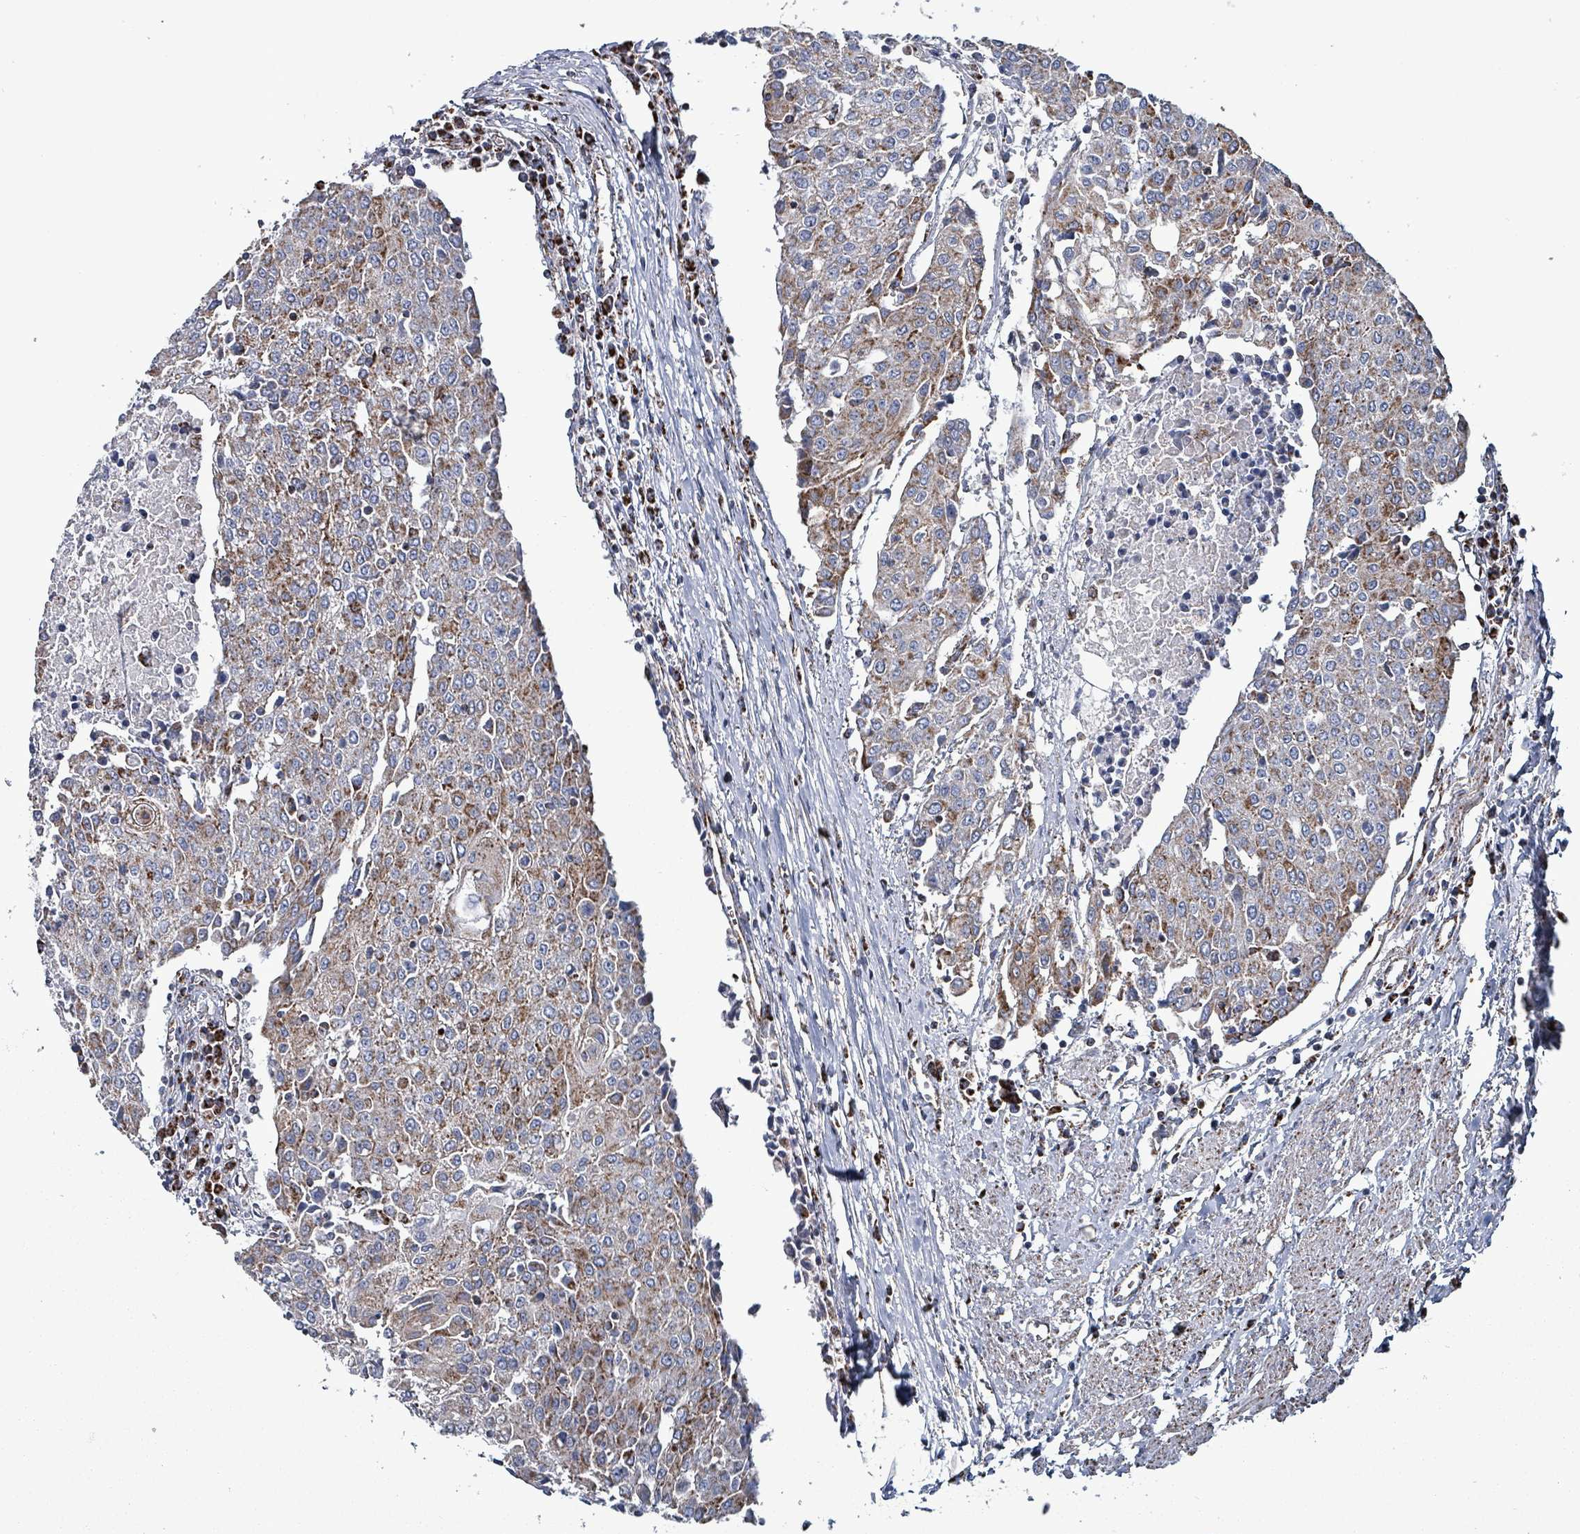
{"staining": {"intensity": "moderate", "quantity": ">75%", "location": "cytoplasmic/membranous"}, "tissue": "urothelial cancer", "cell_type": "Tumor cells", "image_type": "cancer", "snomed": [{"axis": "morphology", "description": "Urothelial carcinoma, High grade"}, {"axis": "topography", "description": "Urinary bladder"}], "caption": "There is medium levels of moderate cytoplasmic/membranous expression in tumor cells of urothelial cancer, as demonstrated by immunohistochemical staining (brown color).", "gene": "IDH3B", "patient": {"sex": "female", "age": 85}}